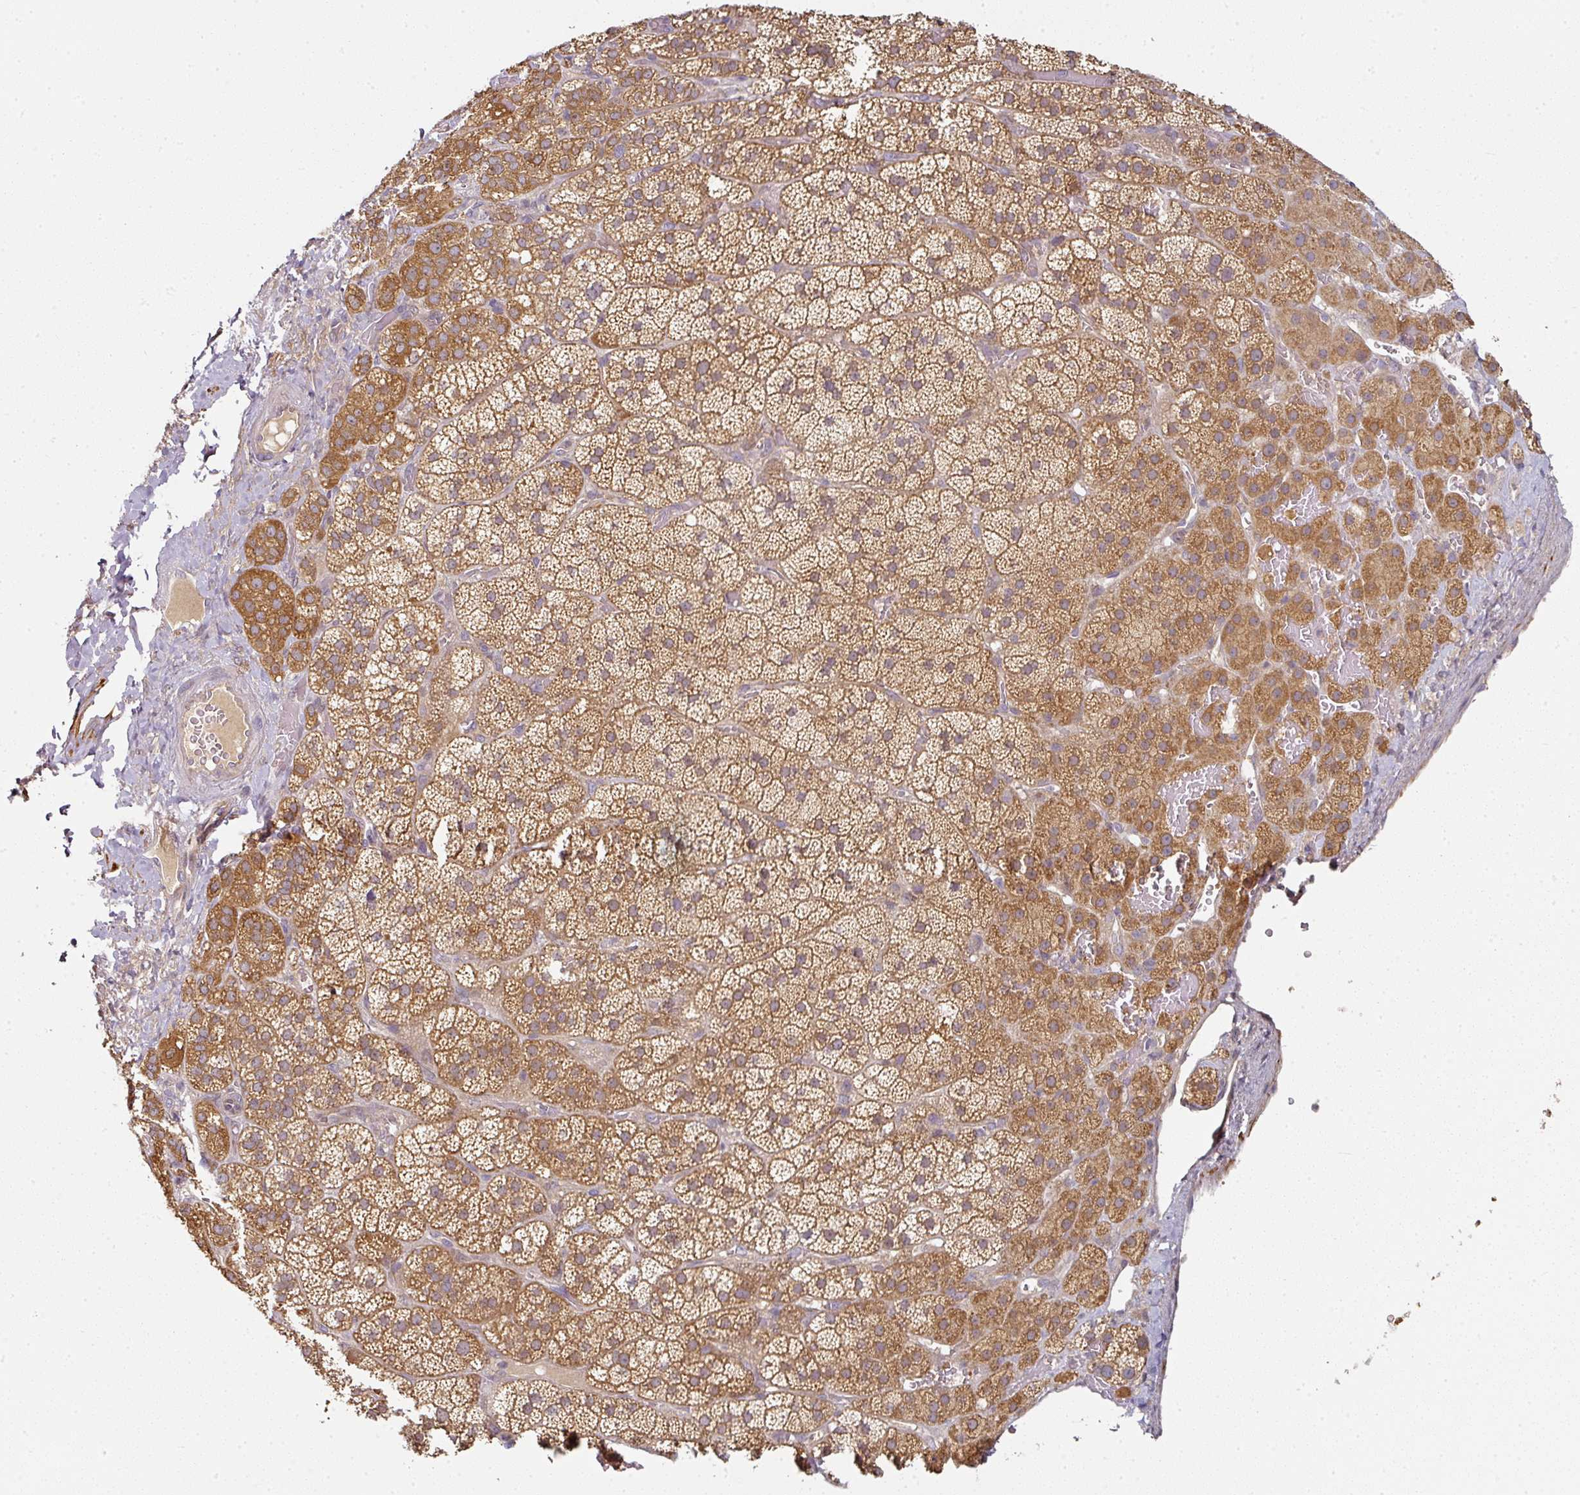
{"staining": {"intensity": "moderate", "quantity": ">75%", "location": "cytoplasmic/membranous"}, "tissue": "adrenal gland", "cell_type": "Glandular cells", "image_type": "normal", "snomed": [{"axis": "morphology", "description": "Normal tissue, NOS"}, {"axis": "topography", "description": "Adrenal gland"}], "caption": "Immunohistochemical staining of benign human adrenal gland displays moderate cytoplasmic/membranous protein staining in about >75% of glandular cells. Immunohistochemistry stains the protein of interest in brown and the nuclei are stained blue.", "gene": "MAP2K2", "patient": {"sex": "male", "age": 57}}